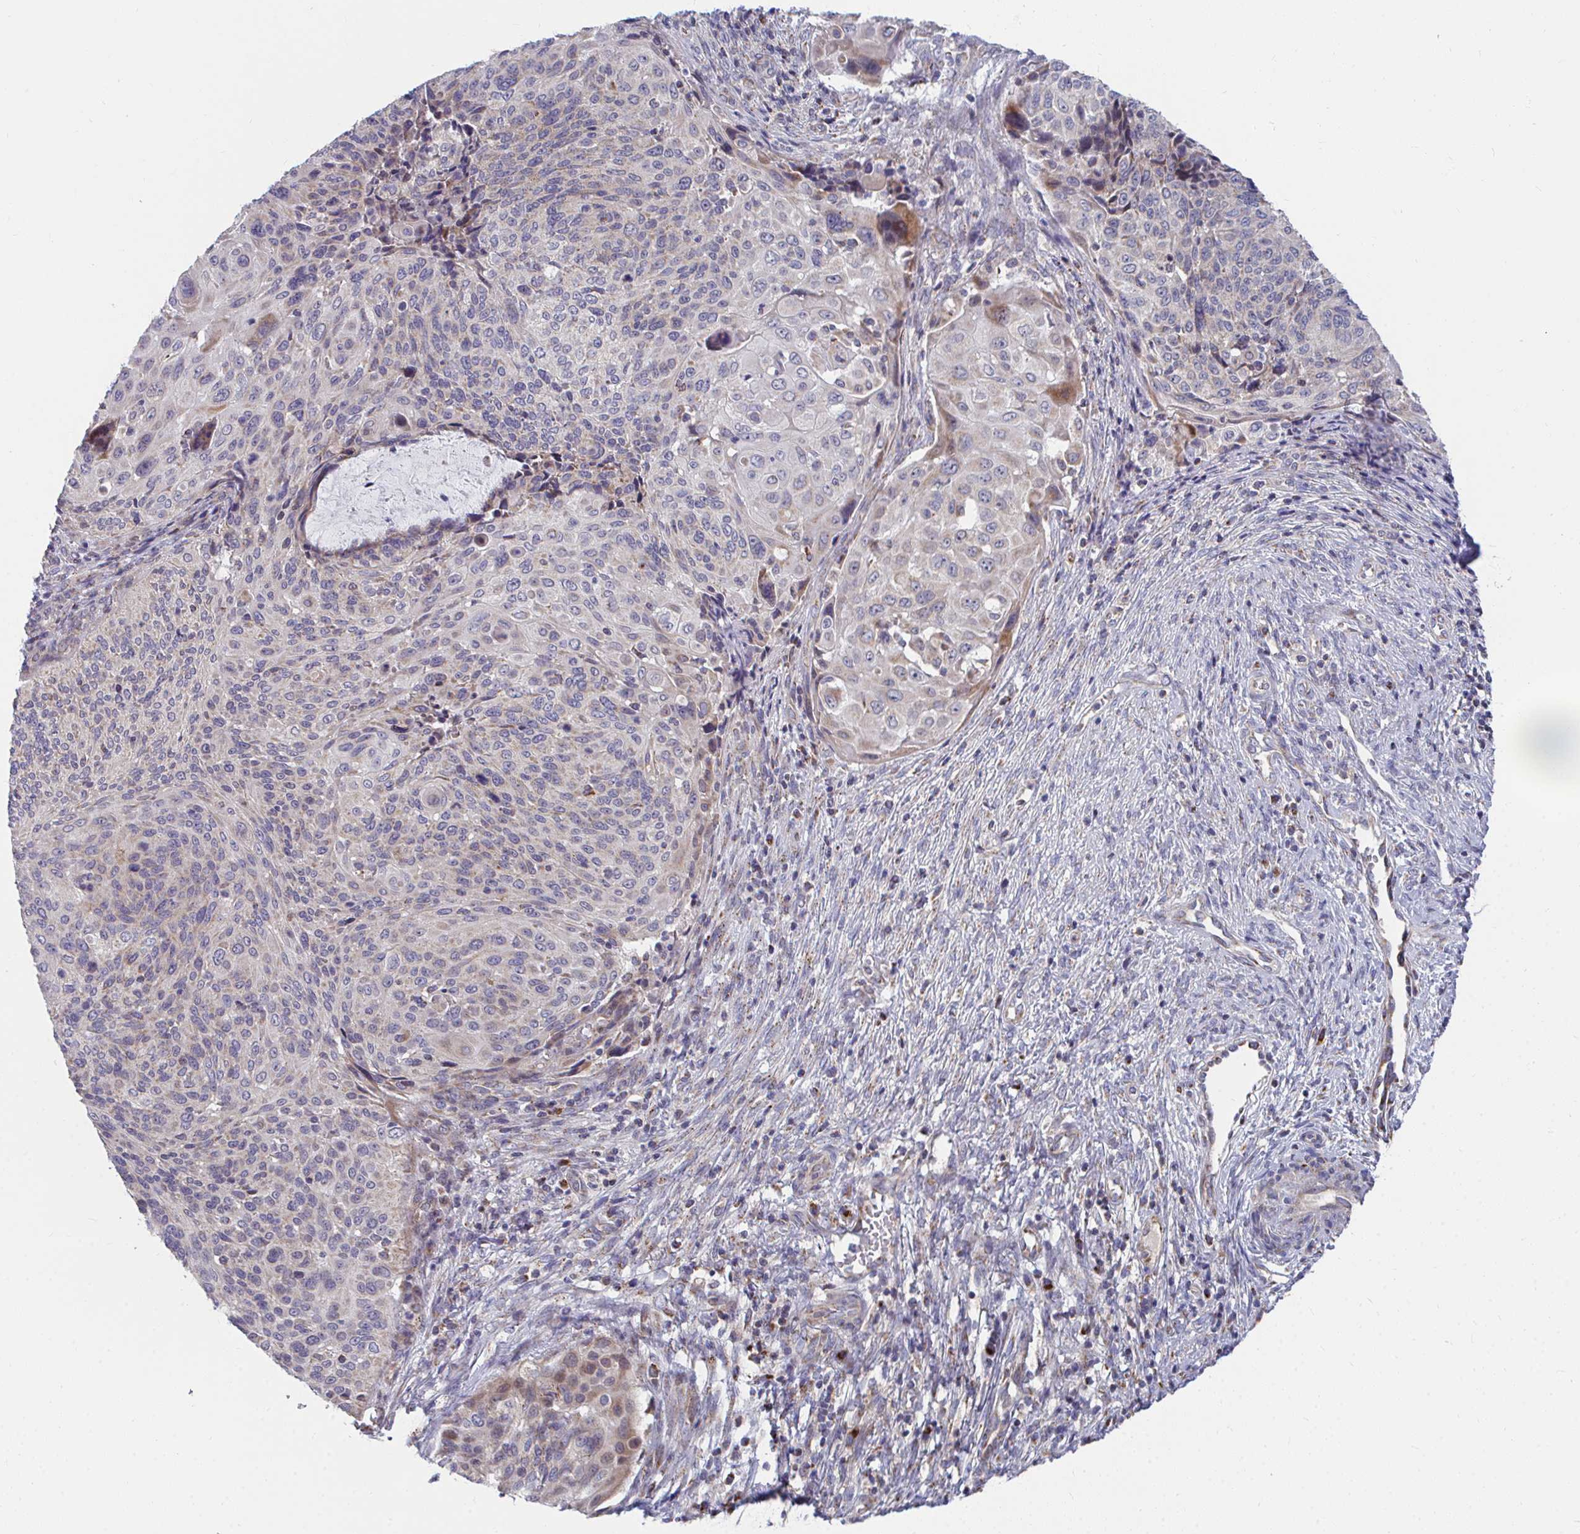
{"staining": {"intensity": "weak", "quantity": "<25%", "location": "cytoplasmic/membranous"}, "tissue": "cervical cancer", "cell_type": "Tumor cells", "image_type": "cancer", "snomed": [{"axis": "morphology", "description": "Squamous cell carcinoma, NOS"}, {"axis": "topography", "description": "Cervix"}], "caption": "This is an immunohistochemistry (IHC) micrograph of human cervical cancer. There is no expression in tumor cells.", "gene": "PEX3", "patient": {"sex": "female", "age": 49}}